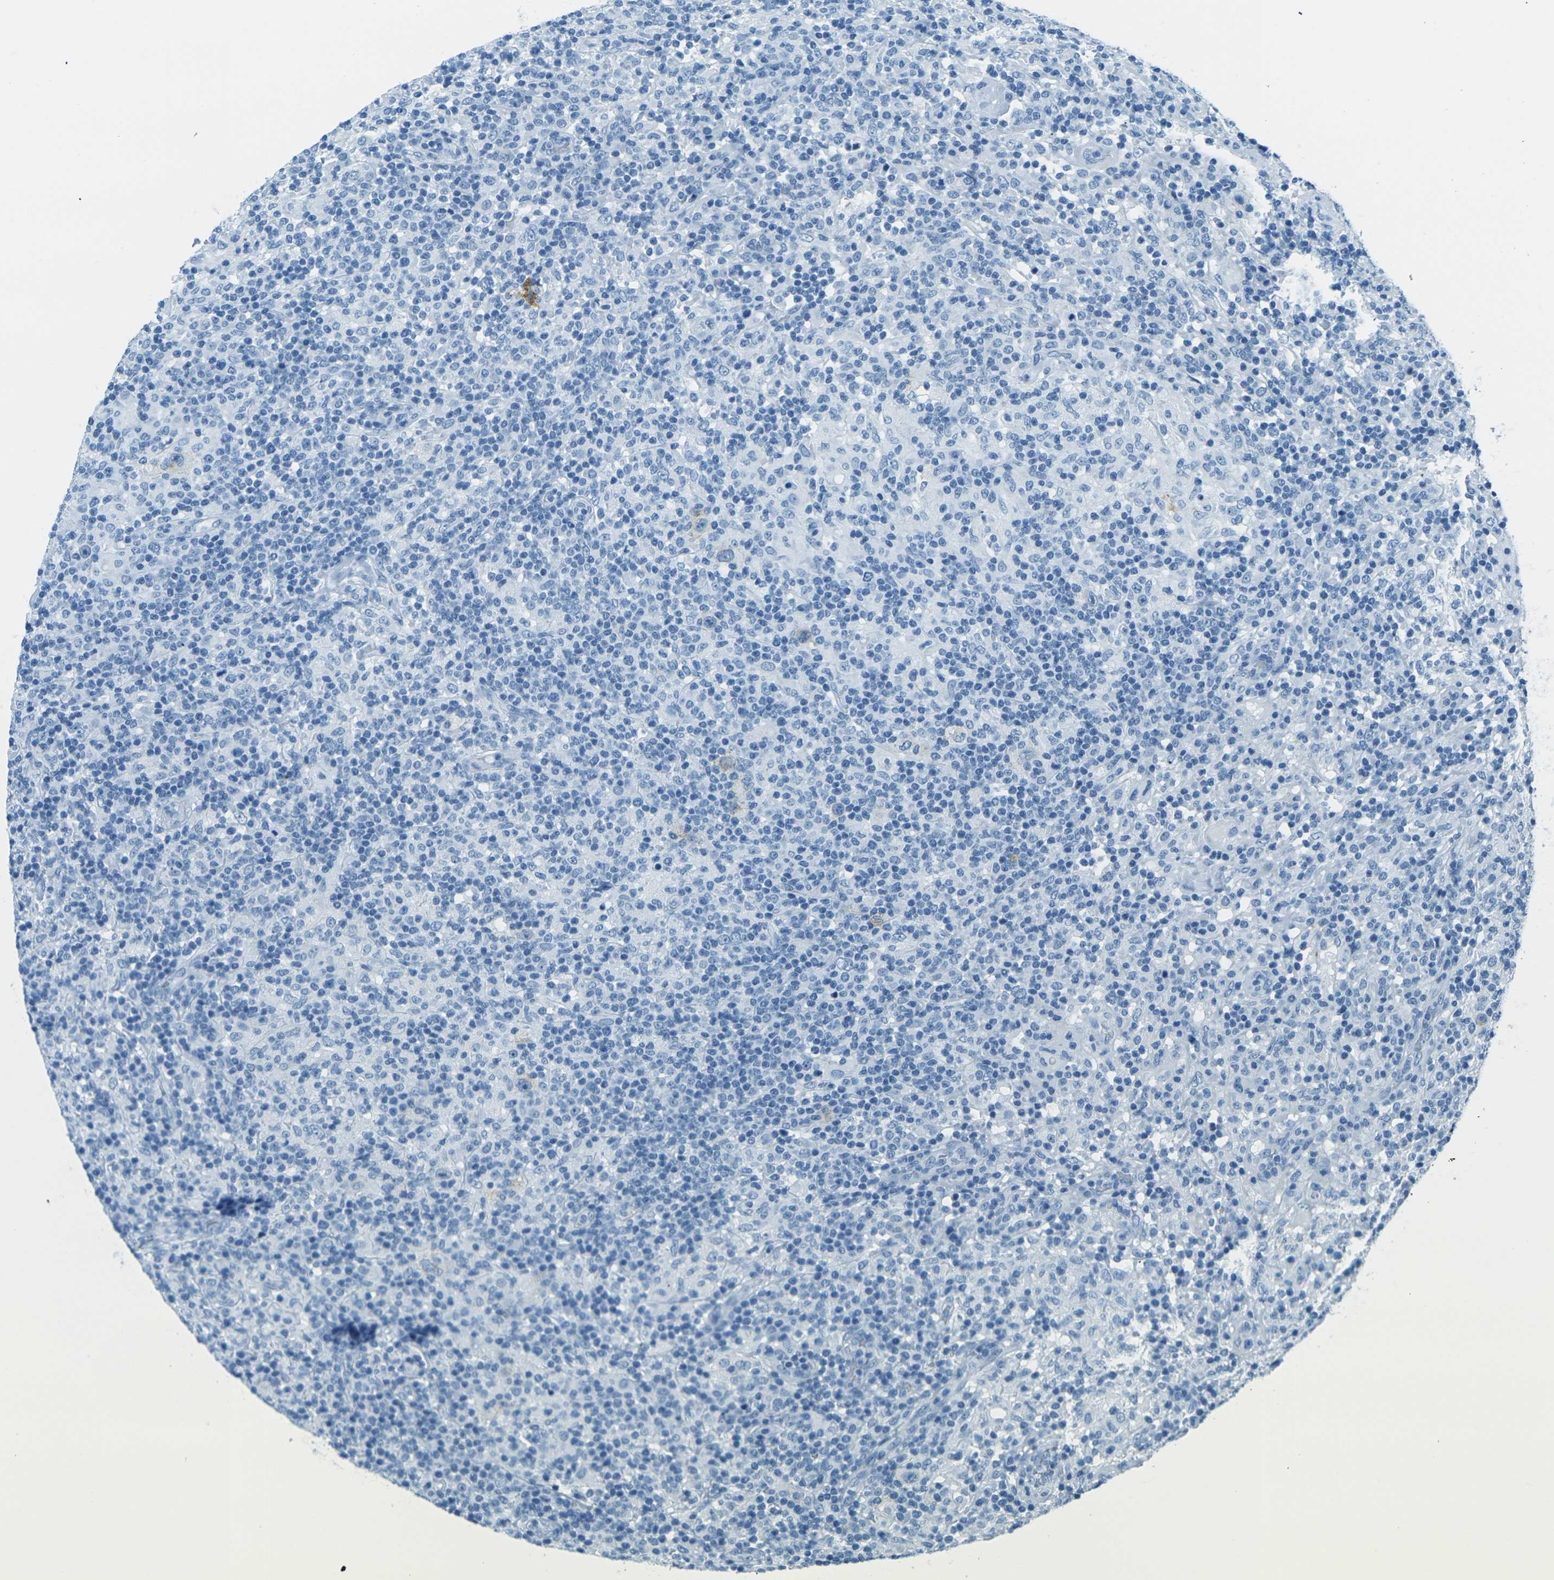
{"staining": {"intensity": "negative", "quantity": "none", "location": "none"}, "tissue": "lymphoma", "cell_type": "Tumor cells", "image_type": "cancer", "snomed": [{"axis": "morphology", "description": "Hodgkin's disease, NOS"}, {"axis": "topography", "description": "Lymph node"}], "caption": "This is a image of IHC staining of Hodgkin's disease, which shows no staining in tumor cells.", "gene": "OCLN", "patient": {"sex": "male", "age": 70}}